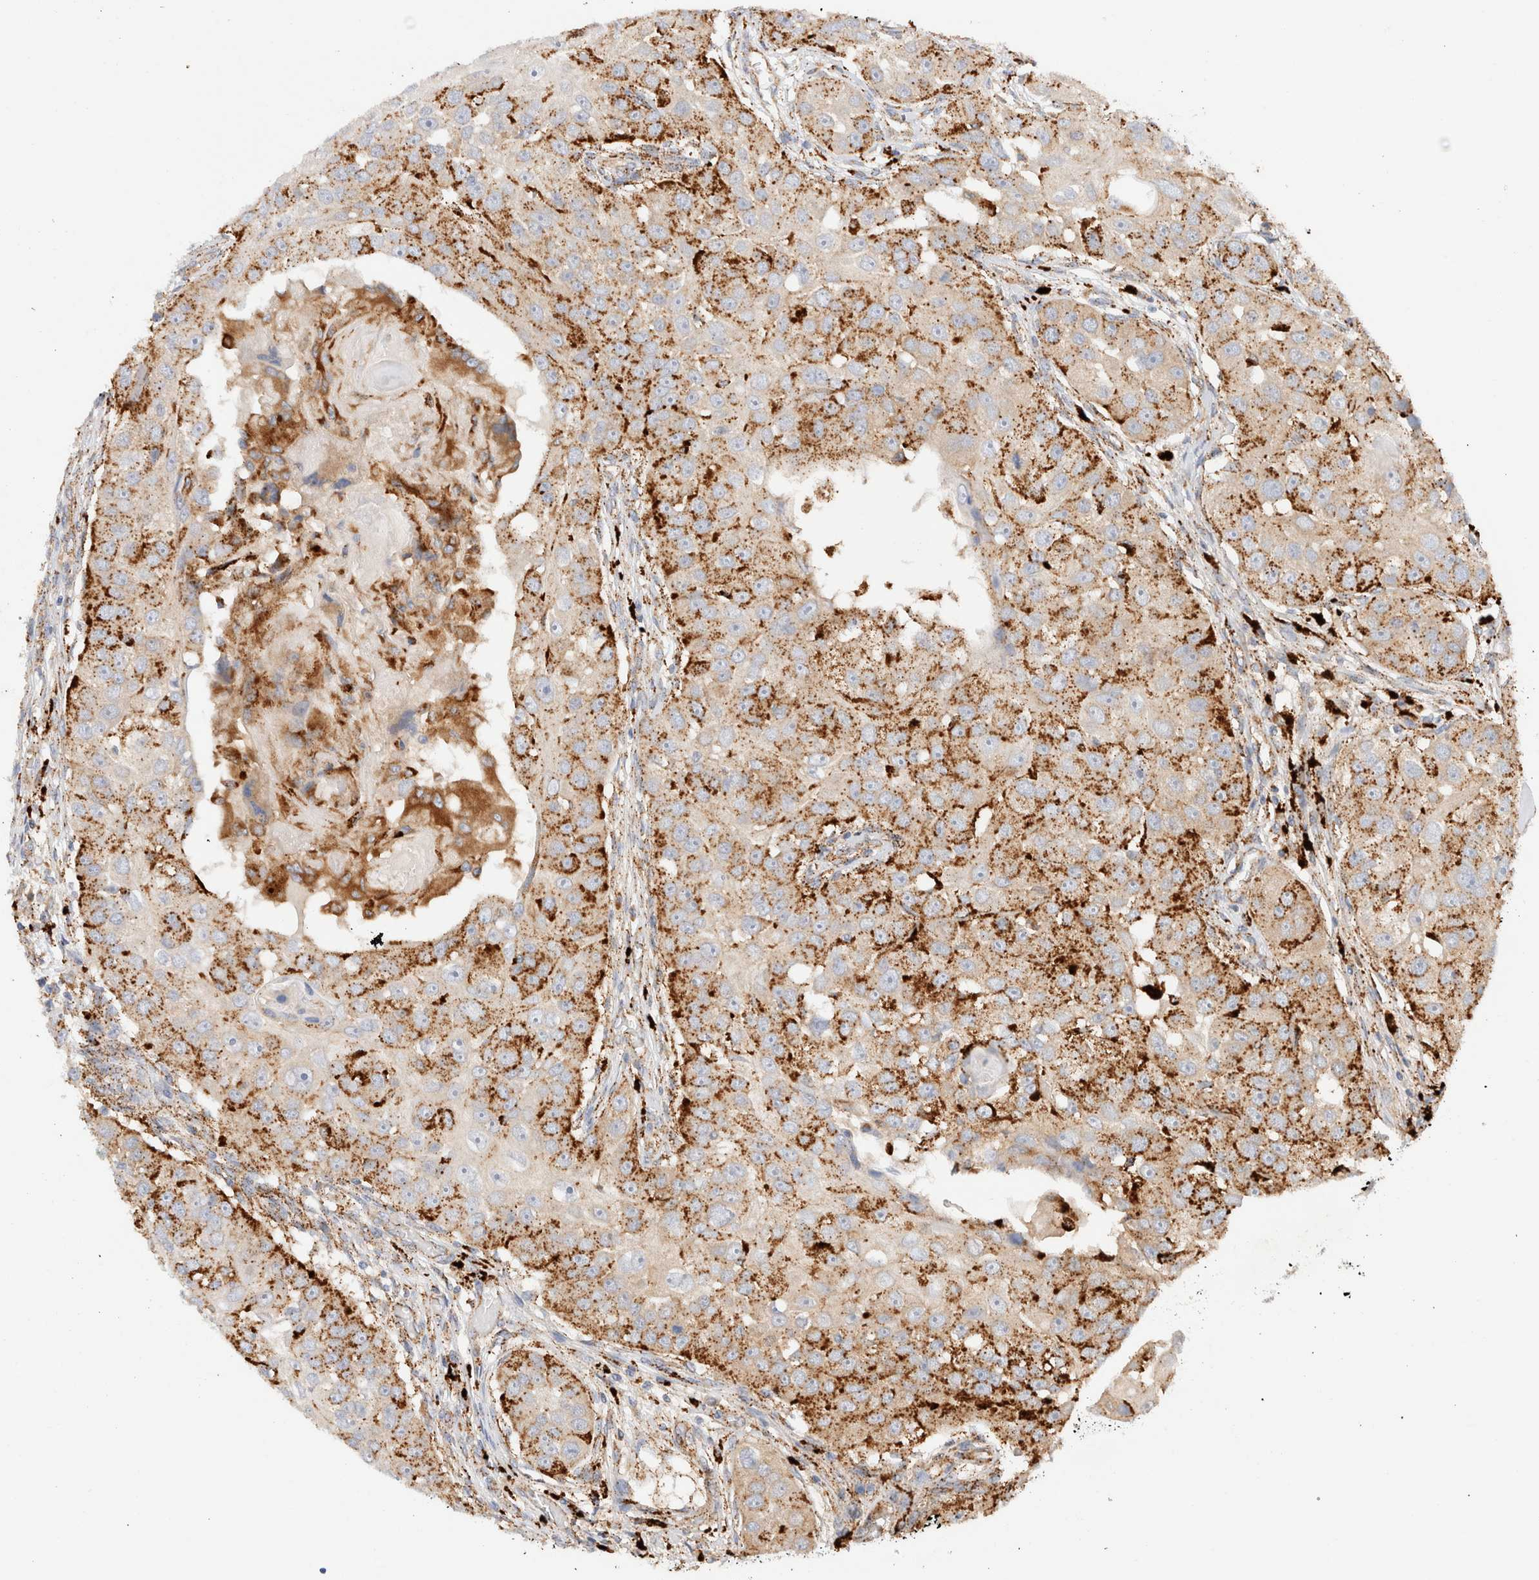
{"staining": {"intensity": "strong", "quantity": "25%-75%", "location": "cytoplasmic/membranous"}, "tissue": "head and neck cancer", "cell_type": "Tumor cells", "image_type": "cancer", "snomed": [{"axis": "morphology", "description": "Normal tissue, NOS"}, {"axis": "morphology", "description": "Squamous cell carcinoma, NOS"}, {"axis": "topography", "description": "Skeletal muscle"}, {"axis": "topography", "description": "Head-Neck"}], "caption": "Human head and neck cancer stained for a protein (brown) displays strong cytoplasmic/membranous positive positivity in approximately 25%-75% of tumor cells.", "gene": "RABEPK", "patient": {"sex": "male", "age": 51}}